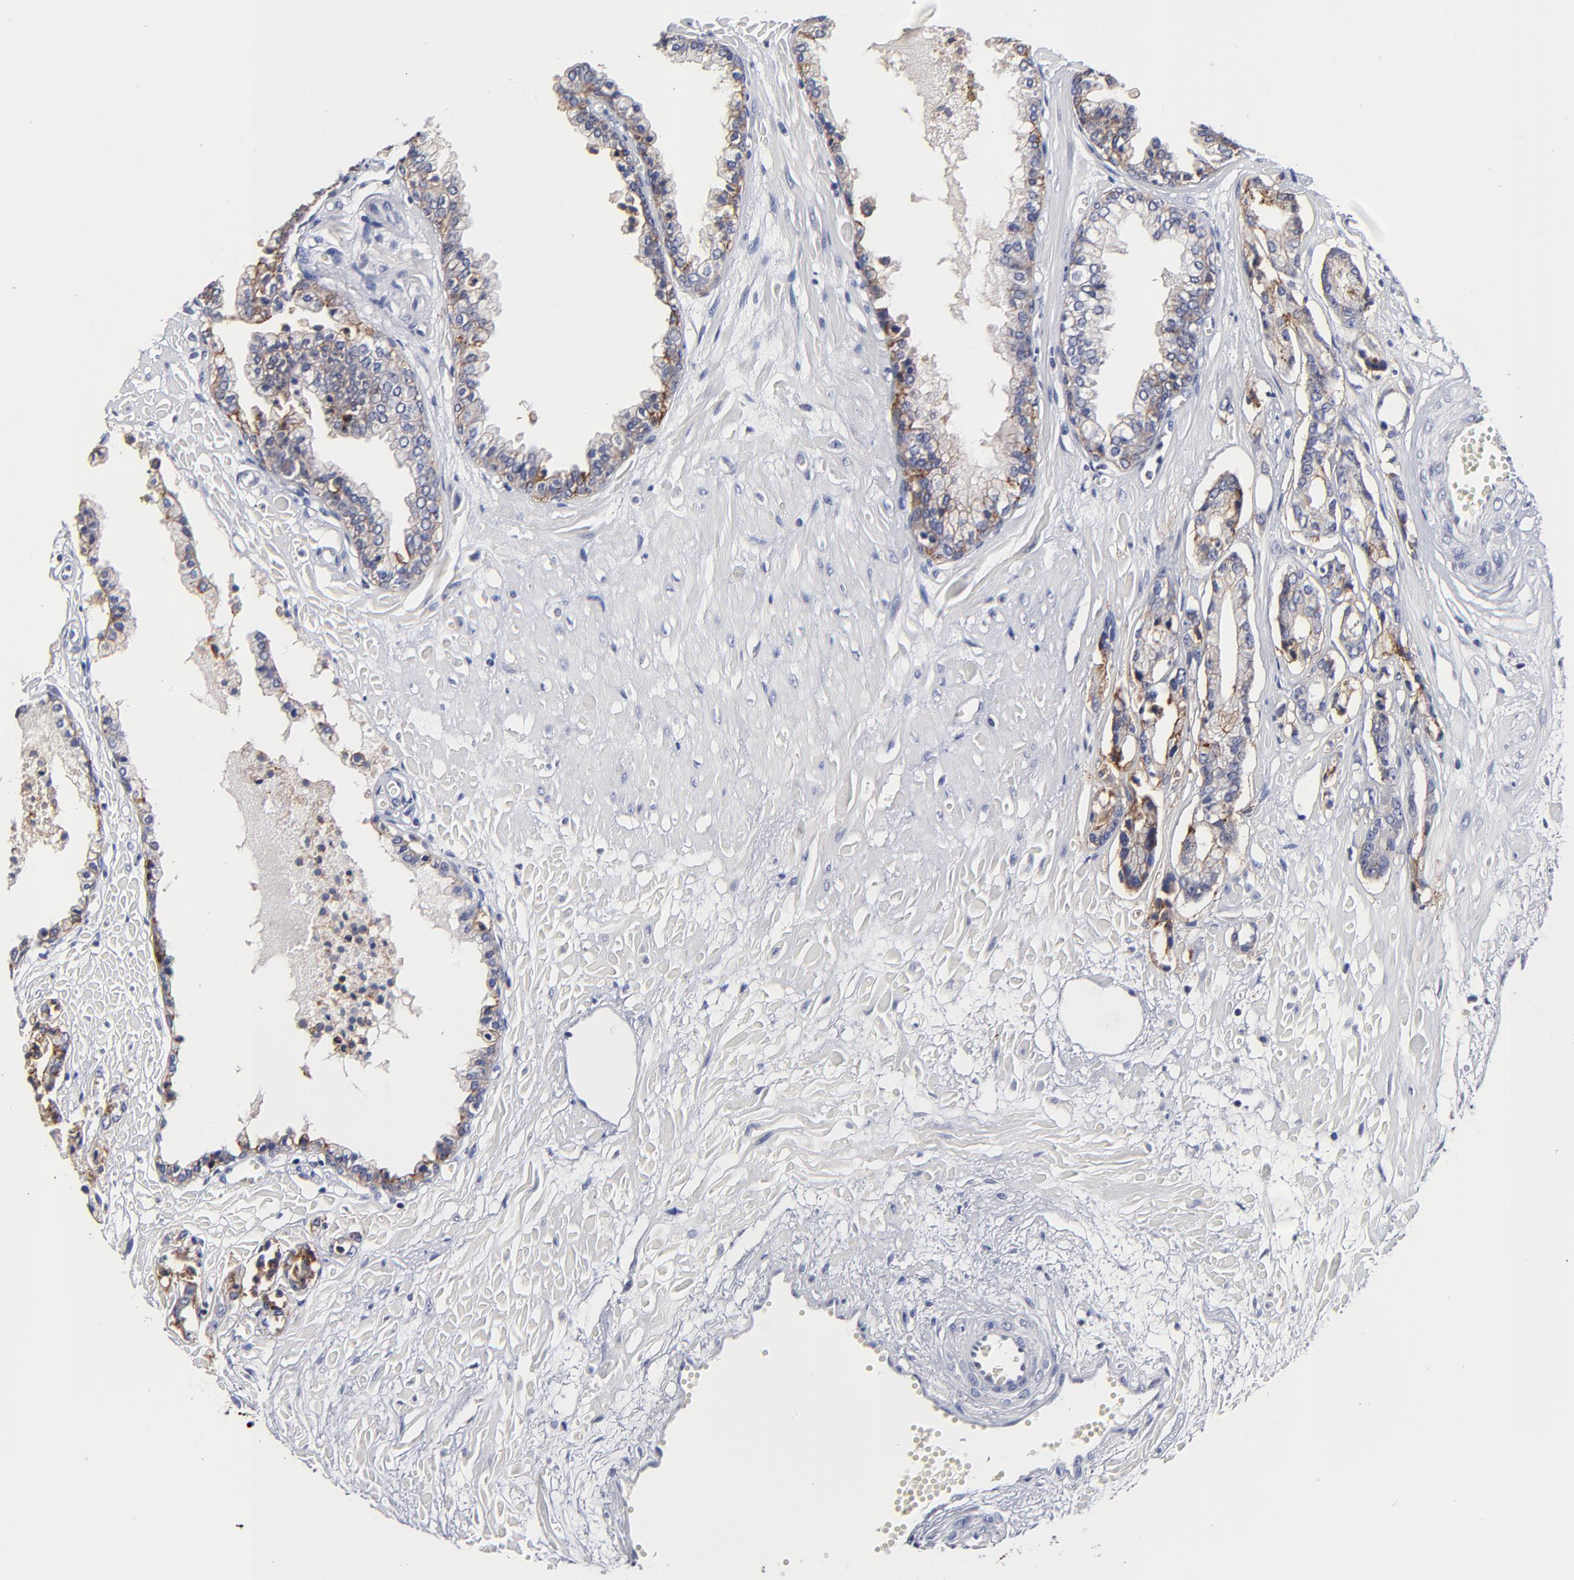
{"staining": {"intensity": "weak", "quantity": "<25%", "location": "cytoplasmic/membranous"}, "tissue": "prostate cancer", "cell_type": "Tumor cells", "image_type": "cancer", "snomed": [{"axis": "morphology", "description": "Adenocarcinoma, High grade"}, {"axis": "topography", "description": "Prostate"}], "caption": "Prostate cancer was stained to show a protein in brown. There is no significant positivity in tumor cells.", "gene": "CXADR", "patient": {"sex": "male", "age": 56}}